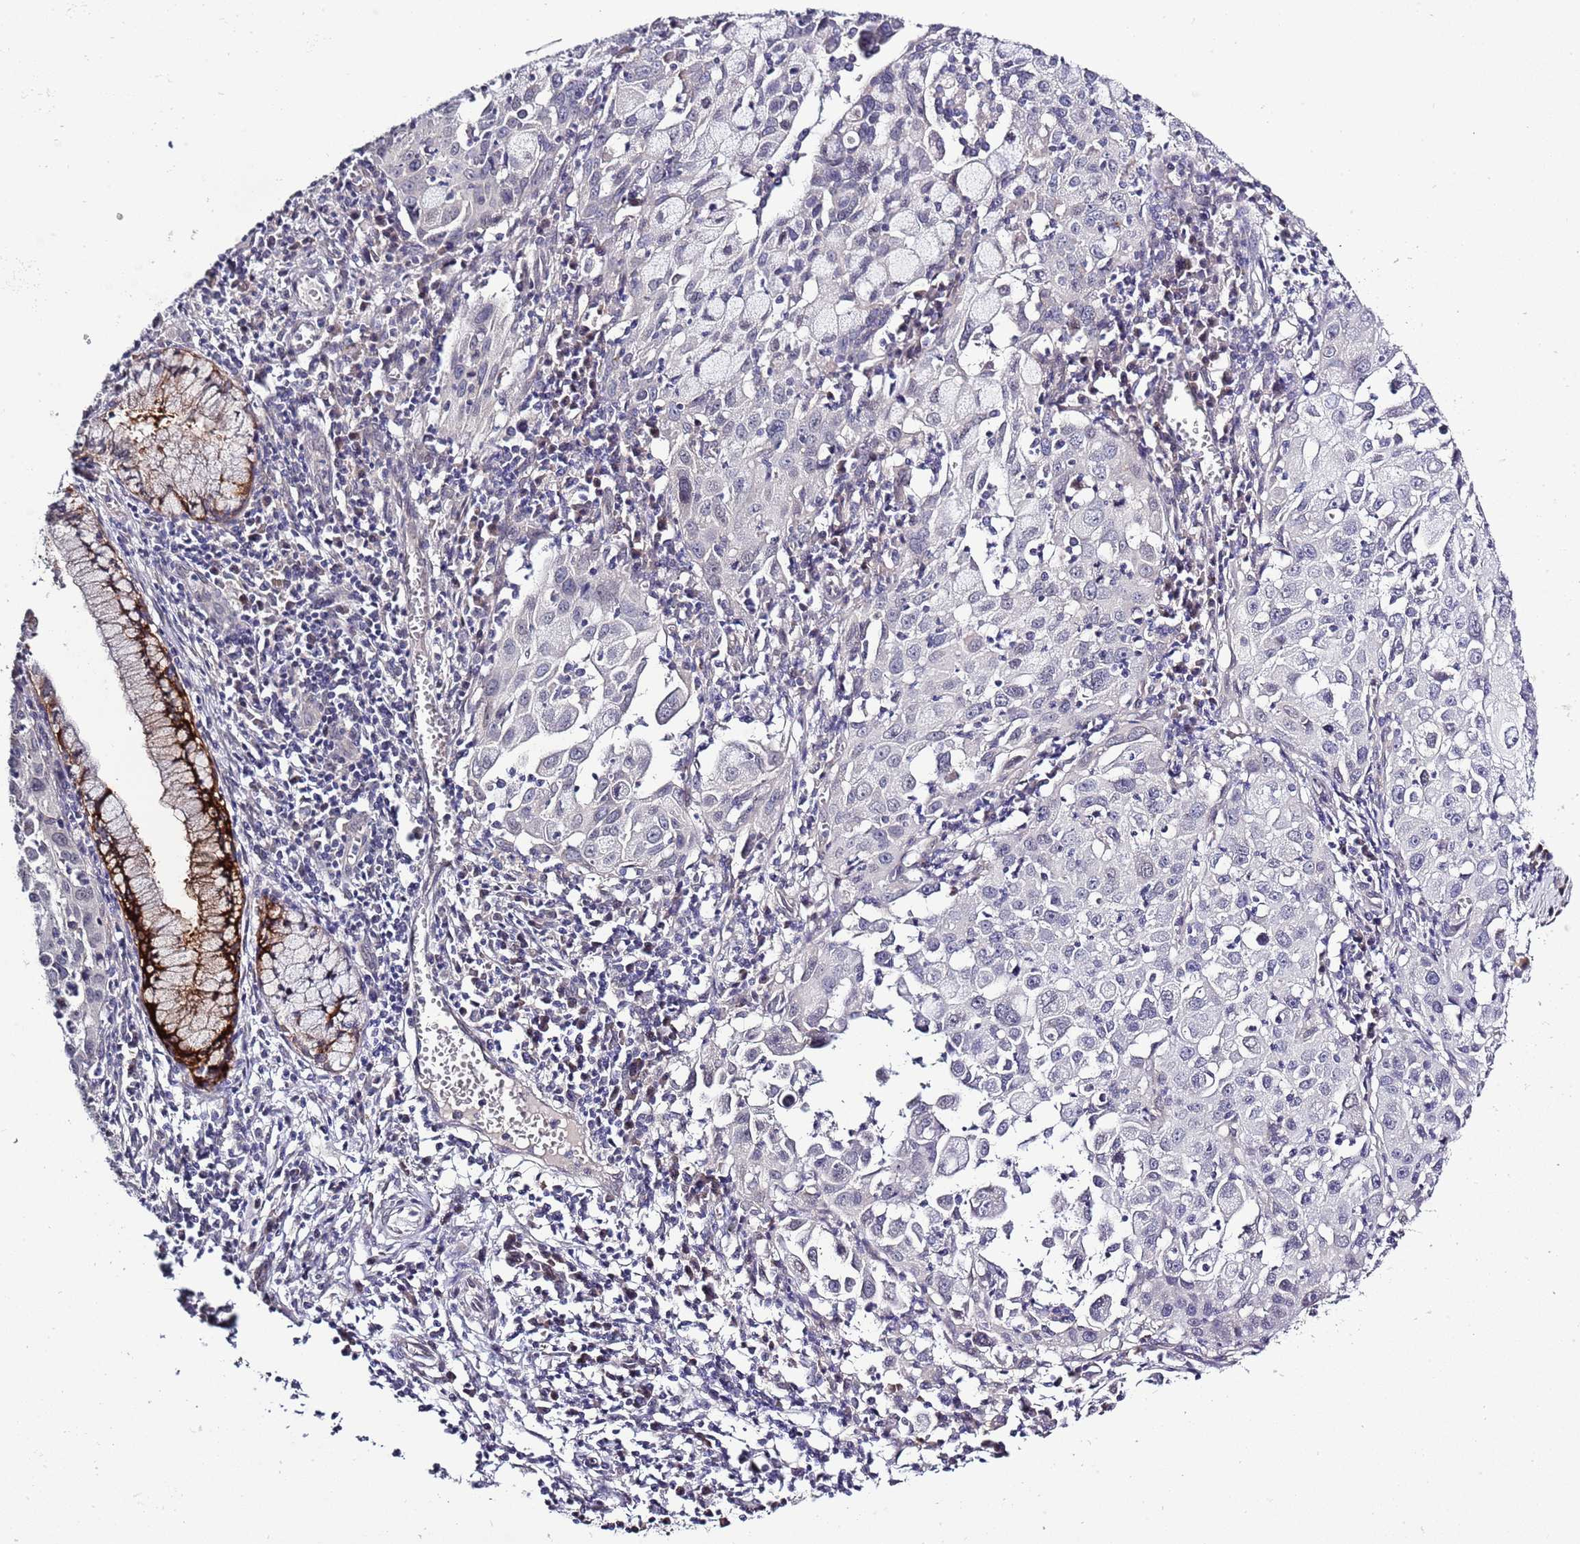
{"staining": {"intensity": "weak", "quantity": "<25%", "location": "nuclear"}, "tissue": "cervical cancer", "cell_type": "Tumor cells", "image_type": "cancer", "snomed": [{"axis": "morphology", "description": "Squamous cell carcinoma, NOS"}, {"axis": "topography", "description": "Cervix"}], "caption": "Tumor cells are negative for brown protein staining in cervical cancer (squamous cell carcinoma).", "gene": "ZNF665", "patient": {"sex": "female", "age": 42}}